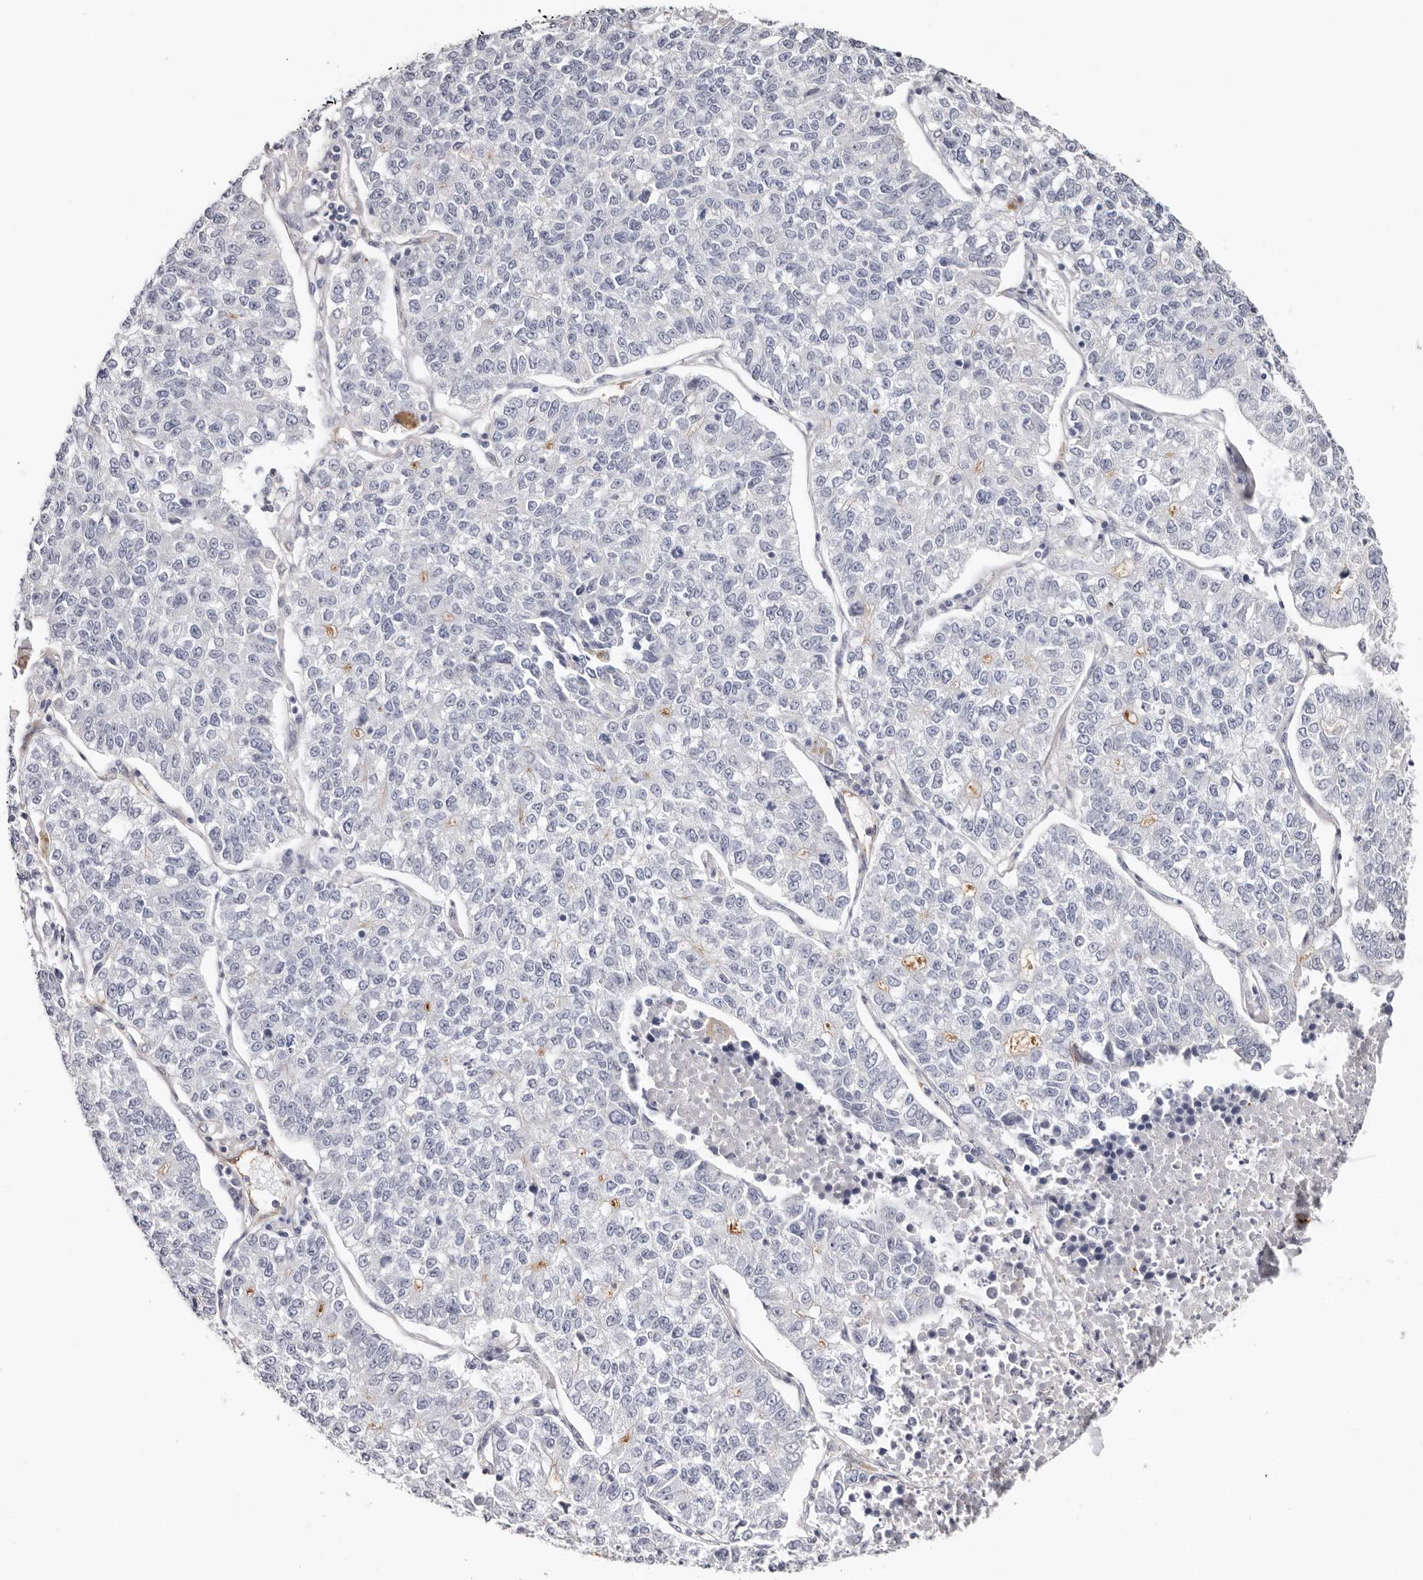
{"staining": {"intensity": "negative", "quantity": "none", "location": "none"}, "tissue": "lung cancer", "cell_type": "Tumor cells", "image_type": "cancer", "snomed": [{"axis": "morphology", "description": "Adenocarcinoma, NOS"}, {"axis": "topography", "description": "Lung"}], "caption": "Photomicrograph shows no protein positivity in tumor cells of lung cancer (adenocarcinoma) tissue.", "gene": "PKDCC", "patient": {"sex": "male", "age": 49}}